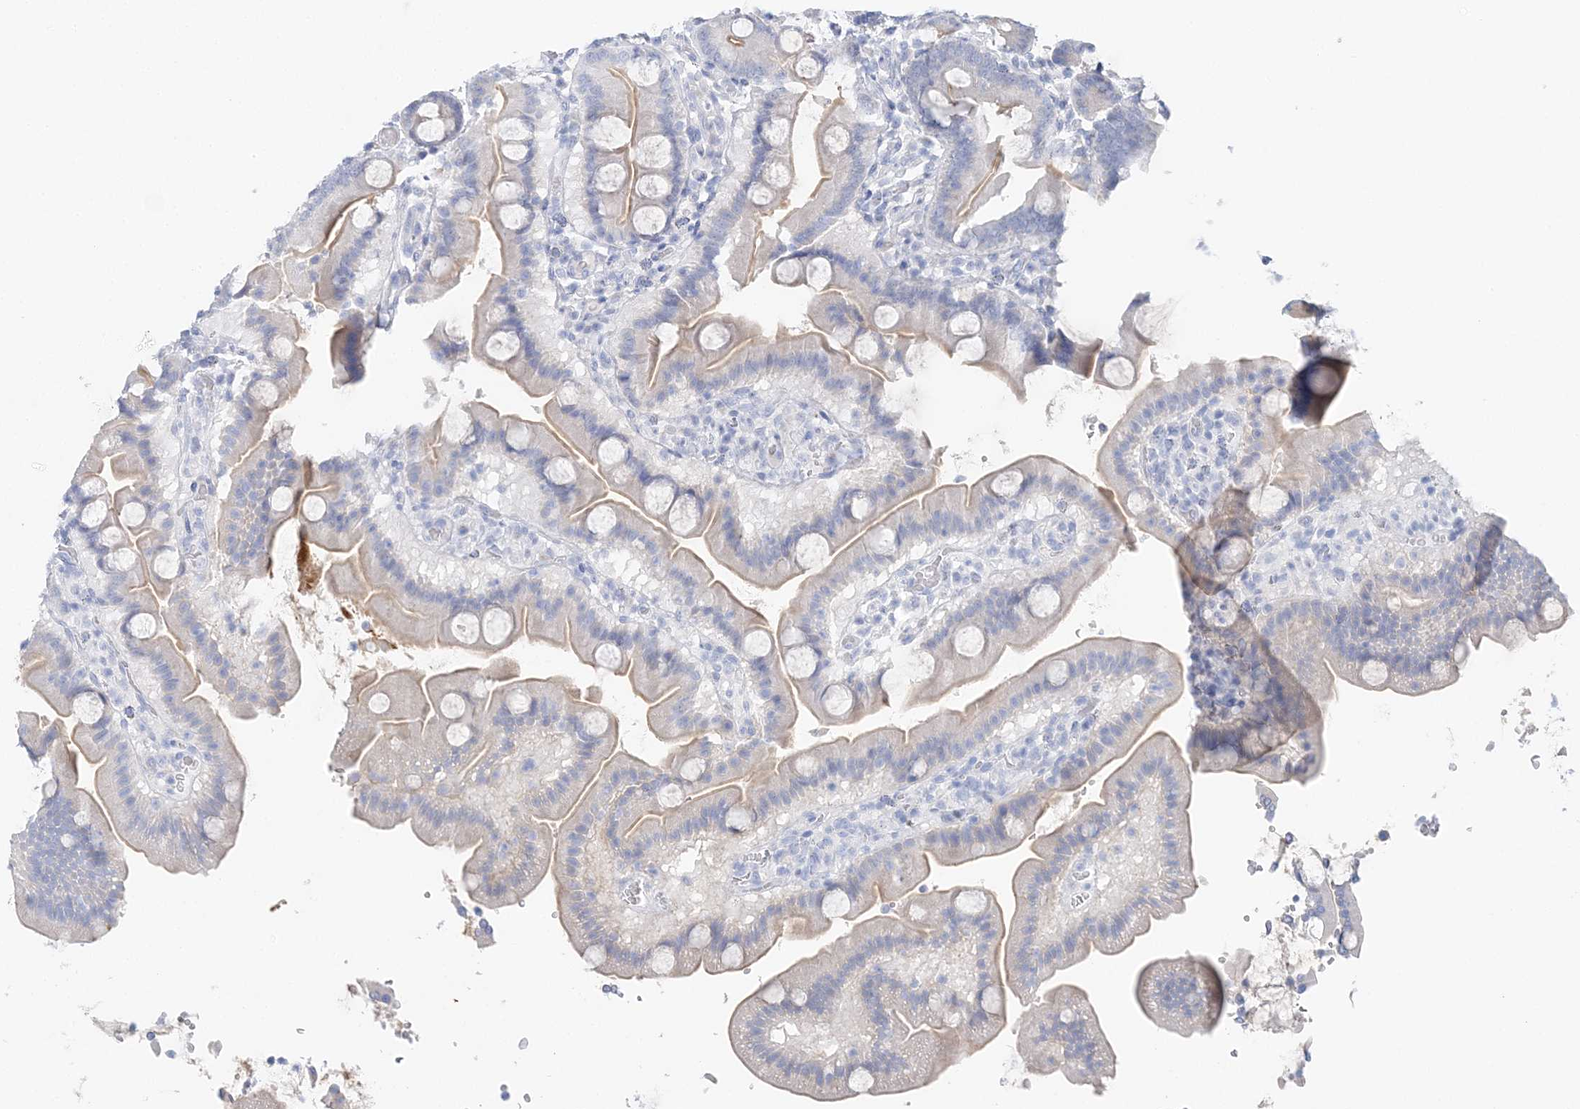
{"staining": {"intensity": "weak", "quantity": "<25%", "location": "cytoplasmic/membranous"}, "tissue": "duodenum", "cell_type": "Glandular cells", "image_type": "normal", "snomed": [{"axis": "morphology", "description": "Normal tissue, NOS"}, {"axis": "topography", "description": "Duodenum"}], "caption": "The image shows no staining of glandular cells in benign duodenum.", "gene": "SLC5A6", "patient": {"sex": "male", "age": 55}}